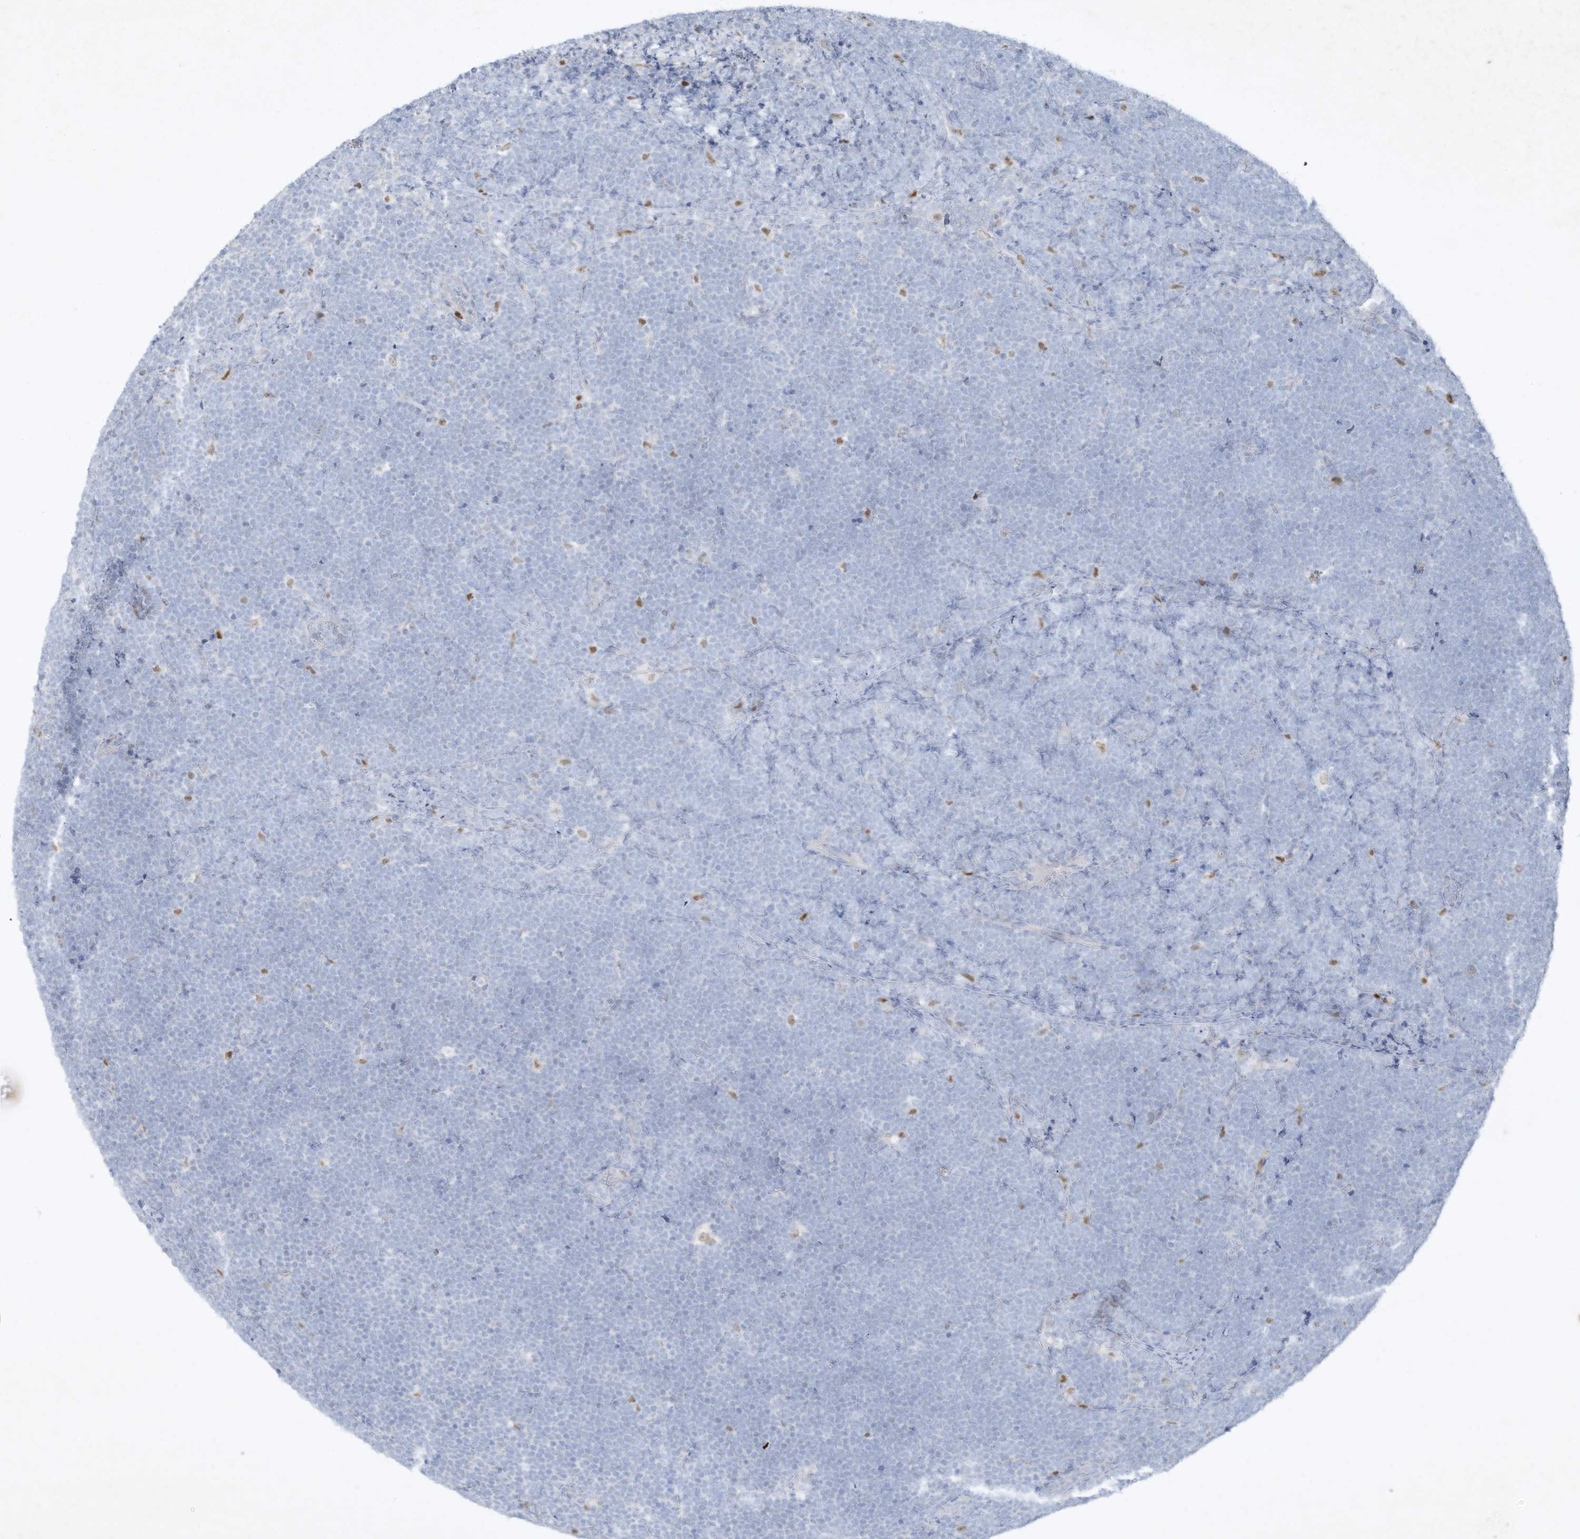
{"staining": {"intensity": "negative", "quantity": "none", "location": "none"}, "tissue": "lymphoma", "cell_type": "Tumor cells", "image_type": "cancer", "snomed": [{"axis": "morphology", "description": "Malignant lymphoma, non-Hodgkin's type, High grade"}, {"axis": "topography", "description": "Lymph node"}], "caption": "An IHC micrograph of high-grade malignant lymphoma, non-Hodgkin's type is shown. There is no staining in tumor cells of high-grade malignant lymphoma, non-Hodgkin's type.", "gene": "TUBE1", "patient": {"sex": "male", "age": 13}}